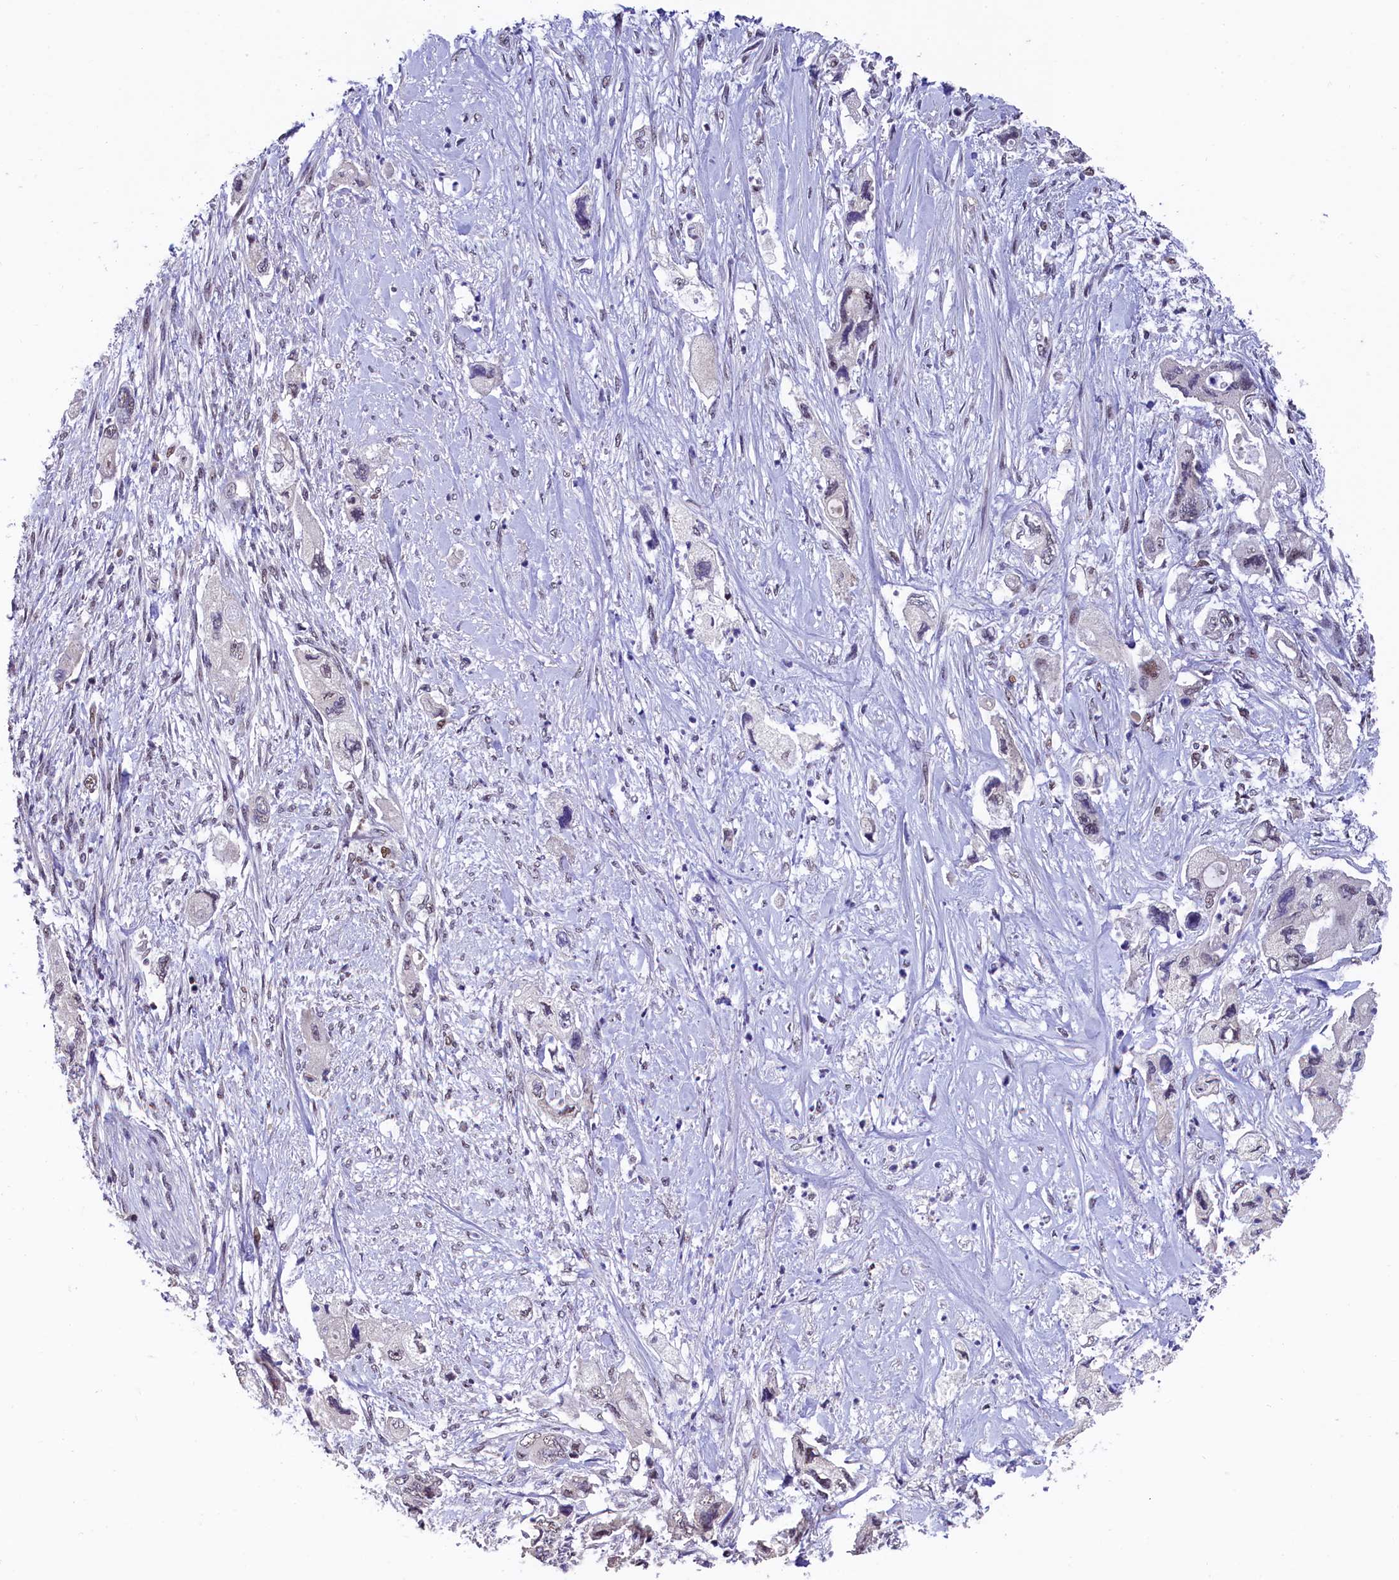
{"staining": {"intensity": "weak", "quantity": "<25%", "location": "nuclear"}, "tissue": "pancreatic cancer", "cell_type": "Tumor cells", "image_type": "cancer", "snomed": [{"axis": "morphology", "description": "Adenocarcinoma, NOS"}, {"axis": "topography", "description": "Pancreas"}], "caption": "The immunohistochemistry histopathology image has no significant staining in tumor cells of adenocarcinoma (pancreatic) tissue.", "gene": "HECTD4", "patient": {"sex": "female", "age": 73}}